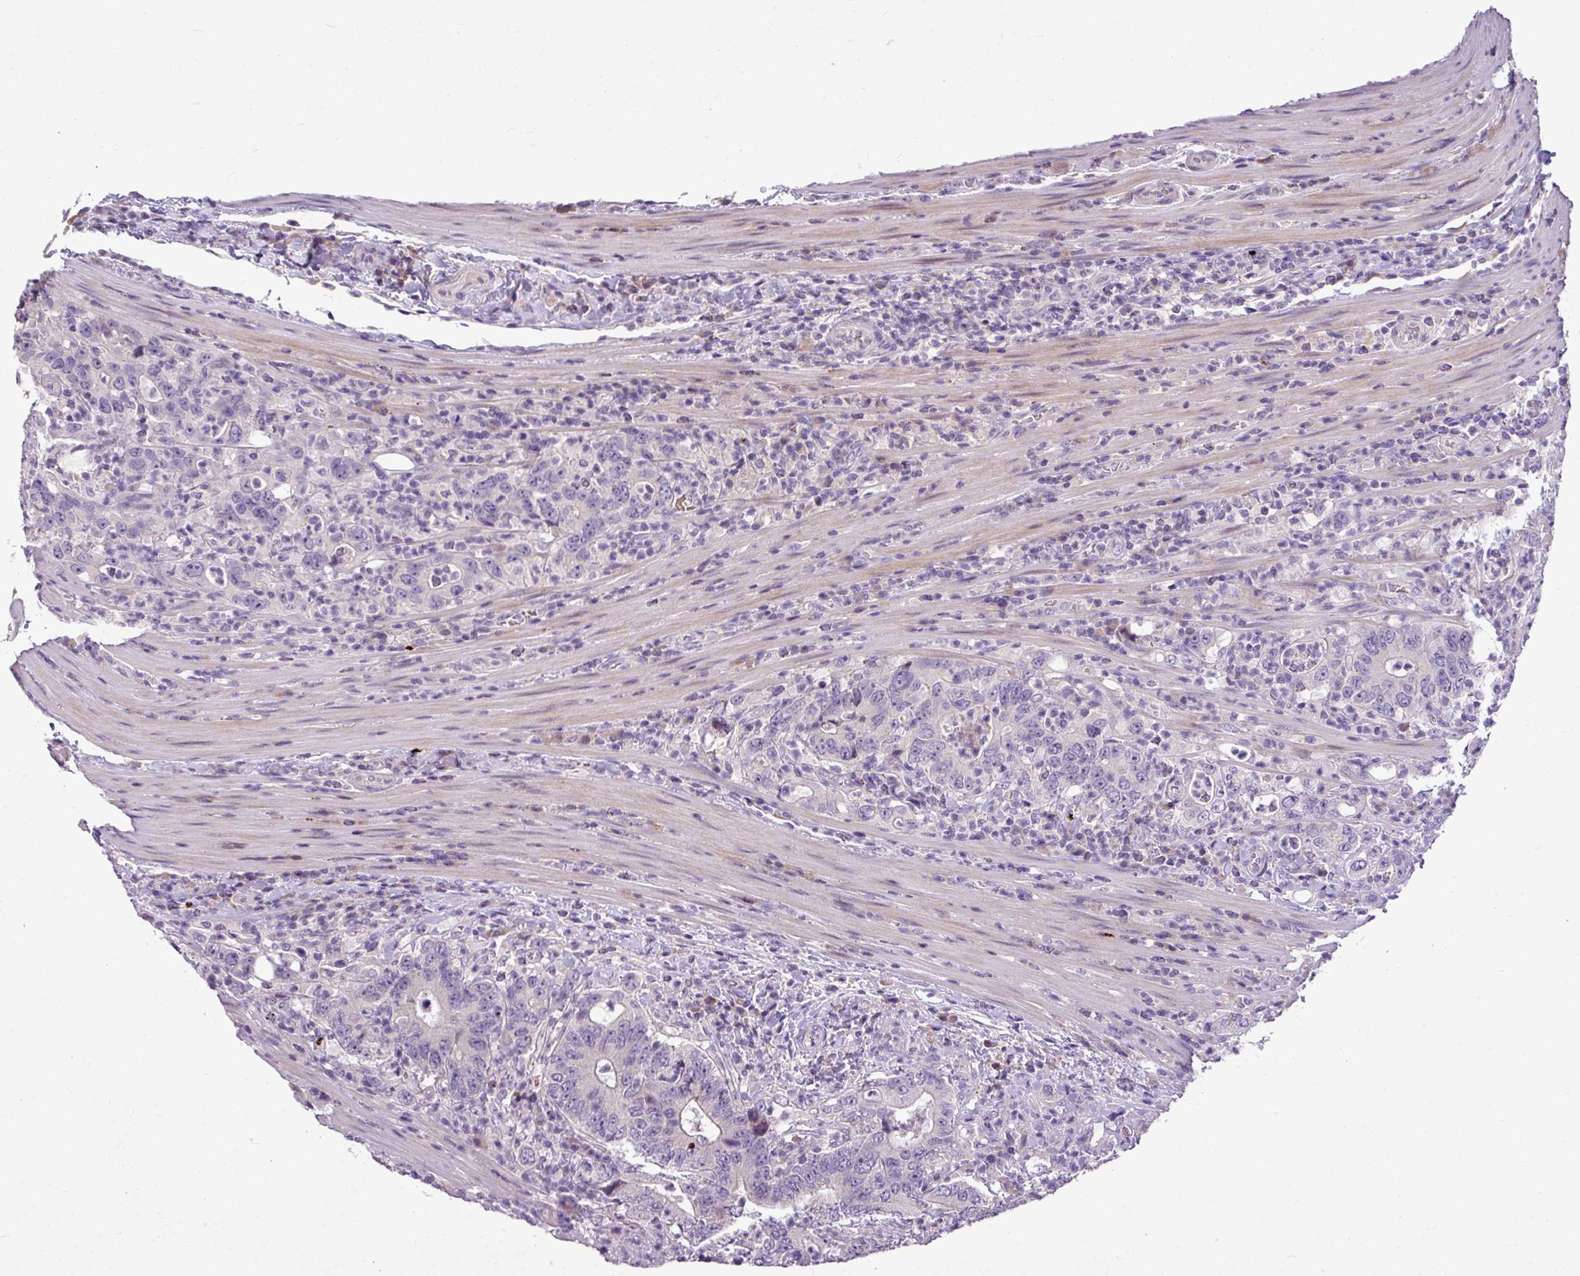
{"staining": {"intensity": "negative", "quantity": "none", "location": "none"}, "tissue": "colorectal cancer", "cell_type": "Tumor cells", "image_type": "cancer", "snomed": [{"axis": "morphology", "description": "Adenocarcinoma, NOS"}, {"axis": "topography", "description": "Colon"}], "caption": "Colorectal cancer (adenocarcinoma) was stained to show a protein in brown. There is no significant positivity in tumor cells. (DAB (3,3'-diaminobenzidine) immunohistochemistry (IHC) visualized using brightfield microscopy, high magnification).", "gene": "IL17A", "patient": {"sex": "female", "age": 75}}